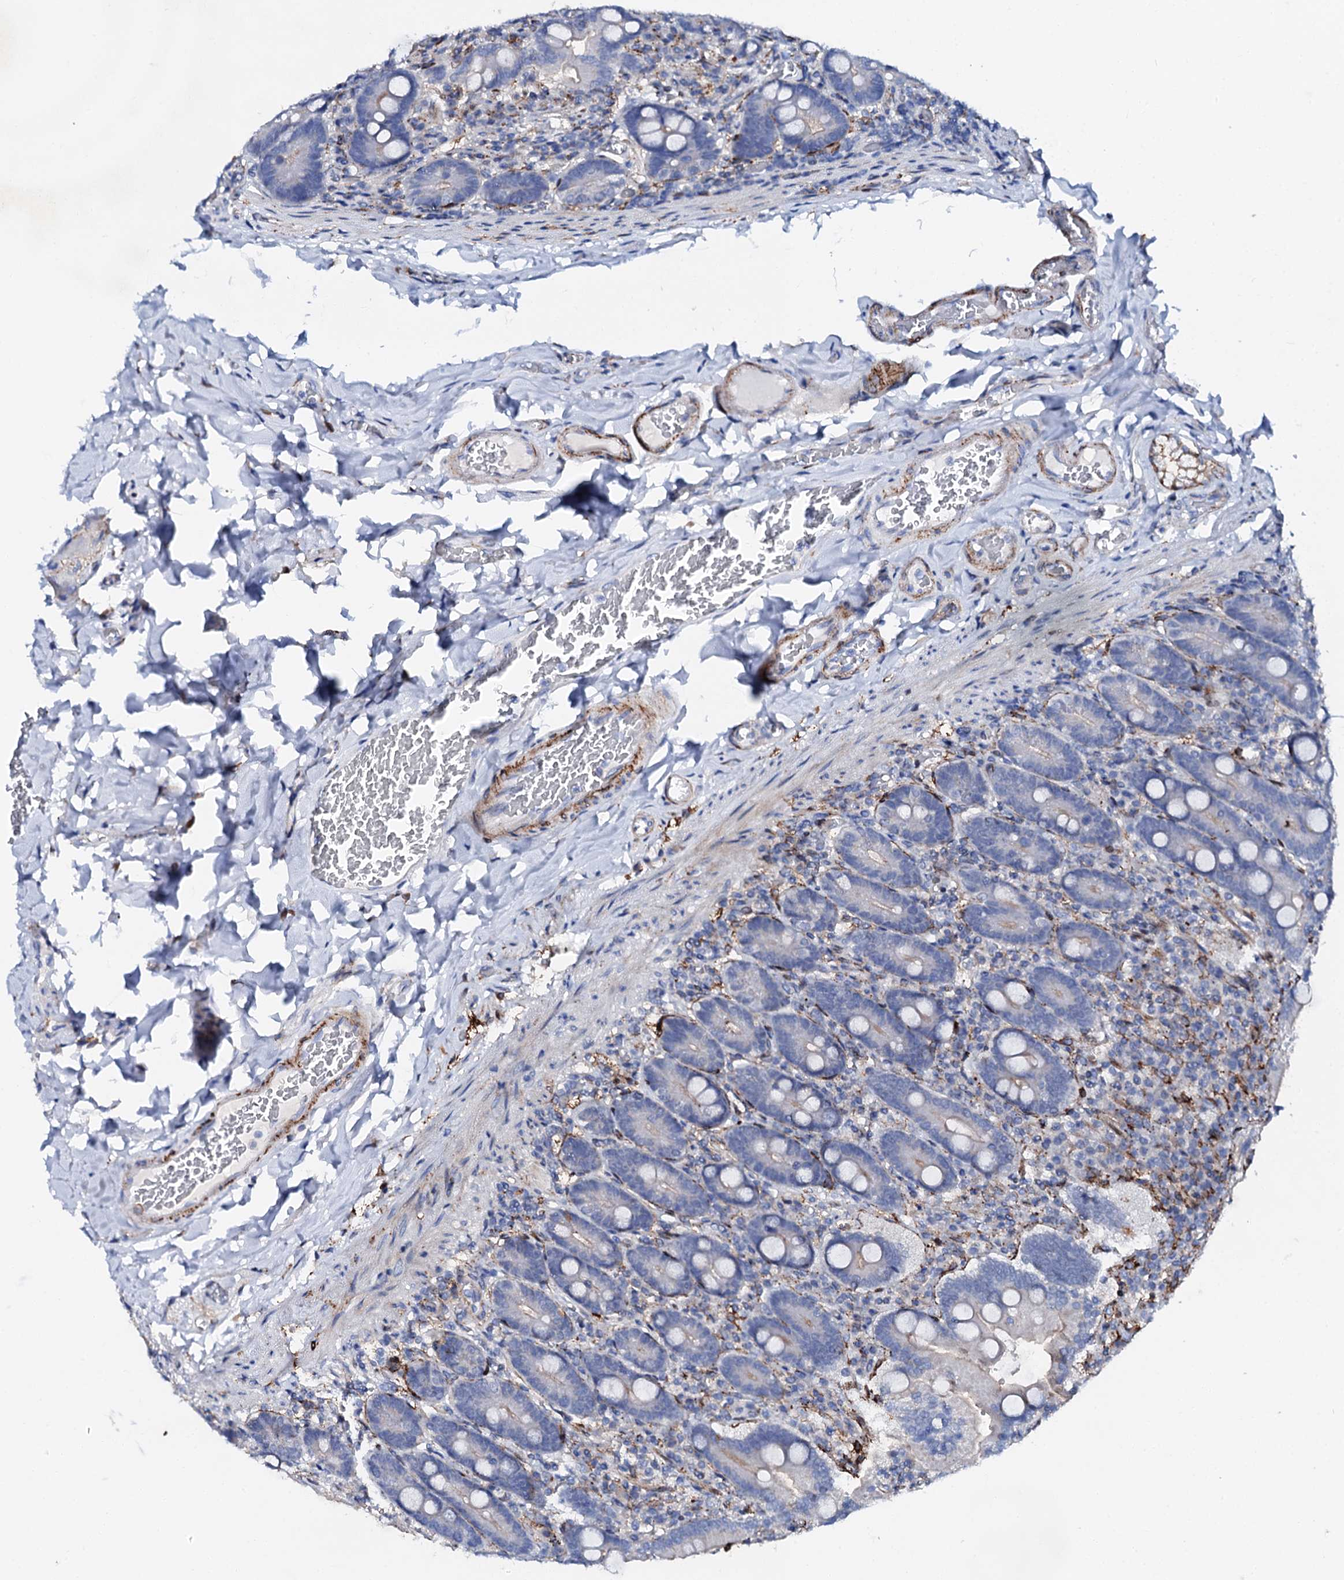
{"staining": {"intensity": "negative", "quantity": "none", "location": "none"}, "tissue": "duodenum", "cell_type": "Glandular cells", "image_type": "normal", "snomed": [{"axis": "morphology", "description": "Normal tissue, NOS"}, {"axis": "topography", "description": "Duodenum"}], "caption": "Protein analysis of benign duodenum reveals no significant expression in glandular cells.", "gene": "MED13L", "patient": {"sex": "female", "age": 62}}